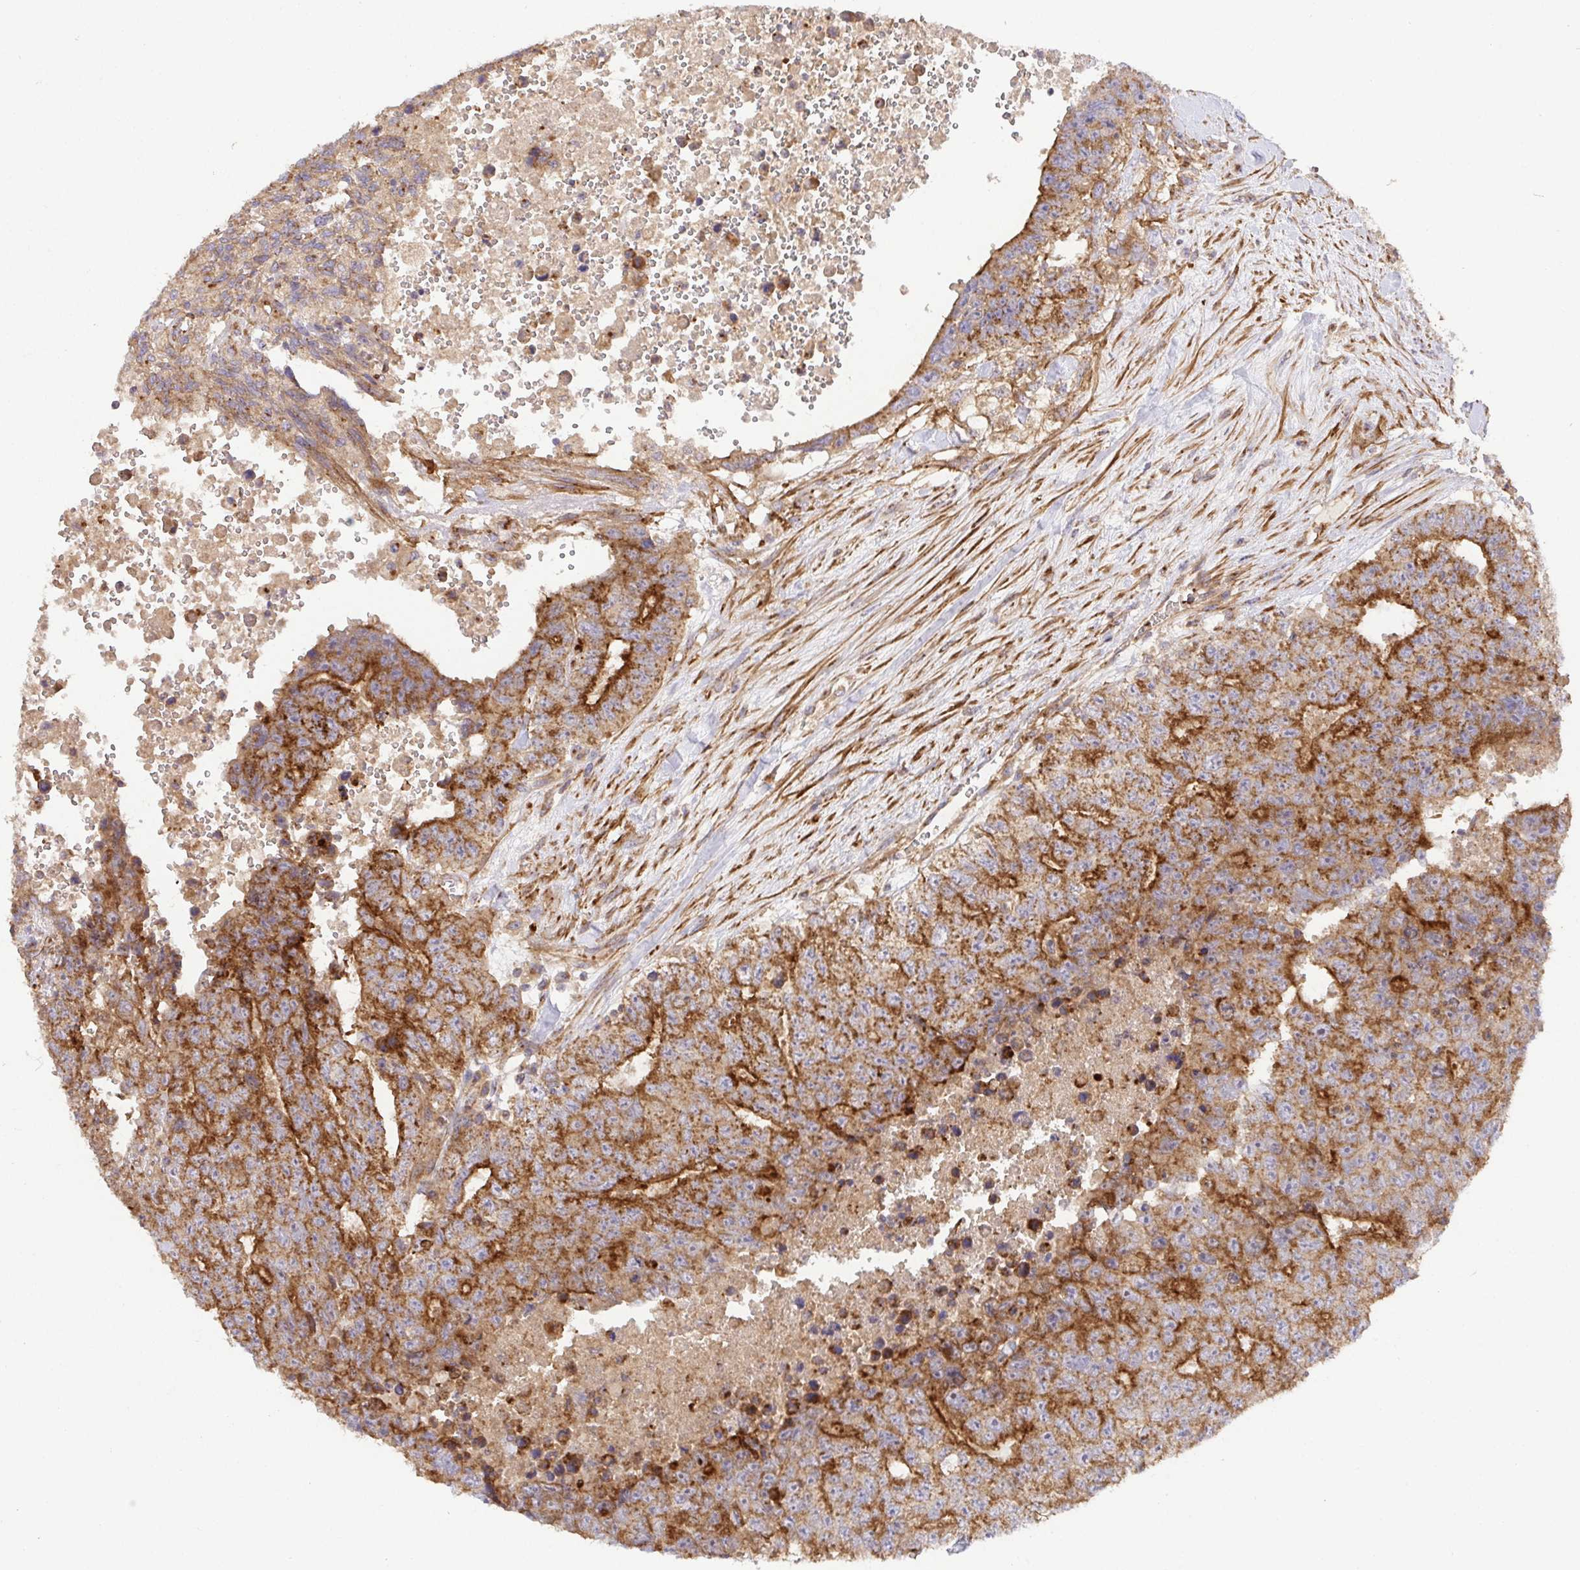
{"staining": {"intensity": "moderate", "quantity": ">75%", "location": "cytoplasmic/membranous"}, "tissue": "testis cancer", "cell_type": "Tumor cells", "image_type": "cancer", "snomed": [{"axis": "morphology", "description": "Carcinoma, Embryonal, NOS"}, {"axis": "topography", "description": "Testis"}], "caption": "A high-resolution image shows immunohistochemistry (IHC) staining of testis cancer, which shows moderate cytoplasmic/membranous positivity in approximately >75% of tumor cells.", "gene": "TM9SF4", "patient": {"sex": "male", "age": 24}}